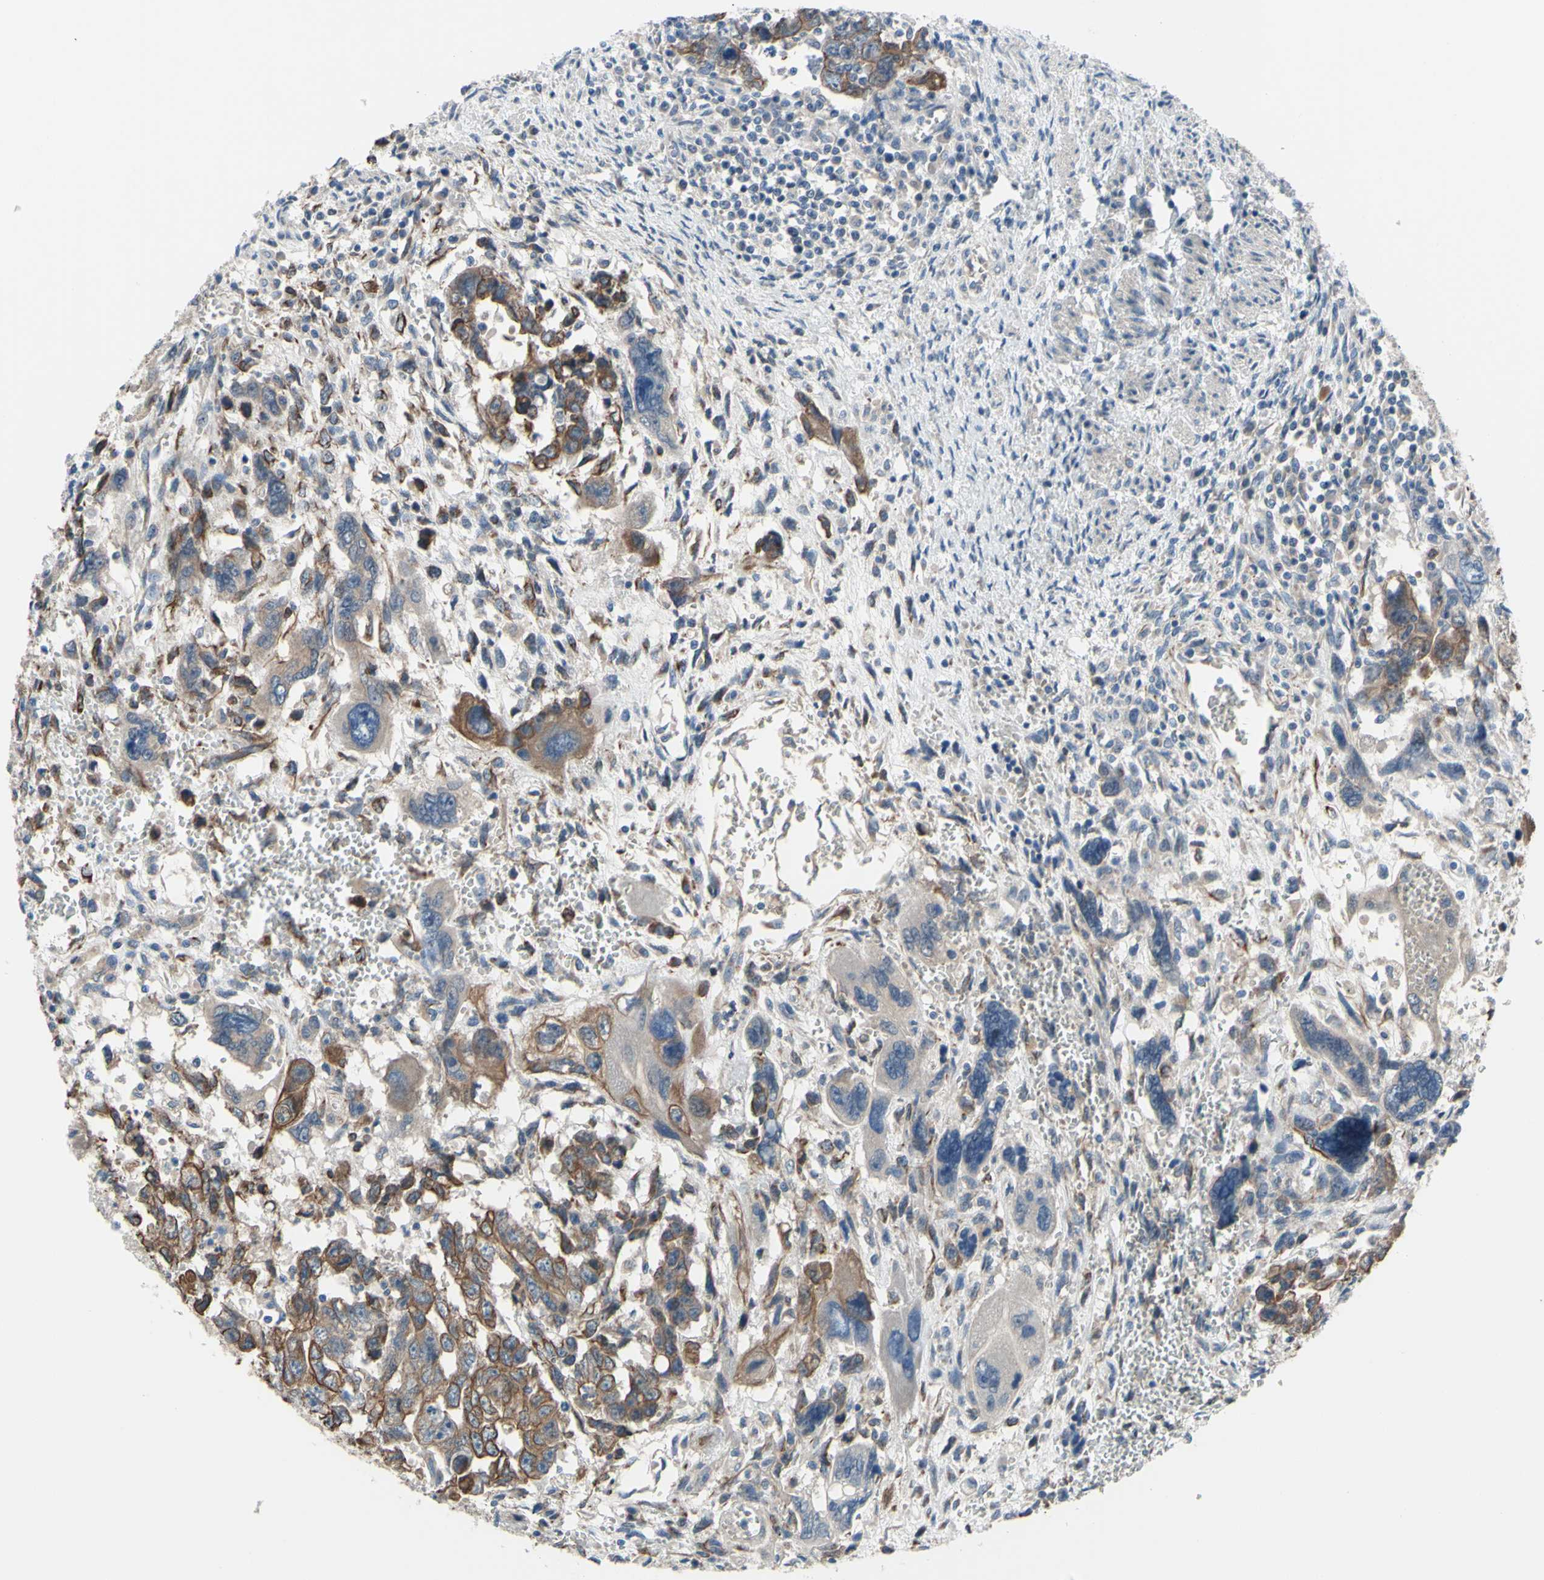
{"staining": {"intensity": "moderate", "quantity": ">75%", "location": "cytoplasmic/membranous"}, "tissue": "testis cancer", "cell_type": "Tumor cells", "image_type": "cancer", "snomed": [{"axis": "morphology", "description": "Carcinoma, Embryonal, NOS"}, {"axis": "topography", "description": "Testis"}], "caption": "Protein expression analysis of testis cancer (embryonal carcinoma) displays moderate cytoplasmic/membranous staining in approximately >75% of tumor cells.", "gene": "GRAMD2B", "patient": {"sex": "male", "age": 28}}